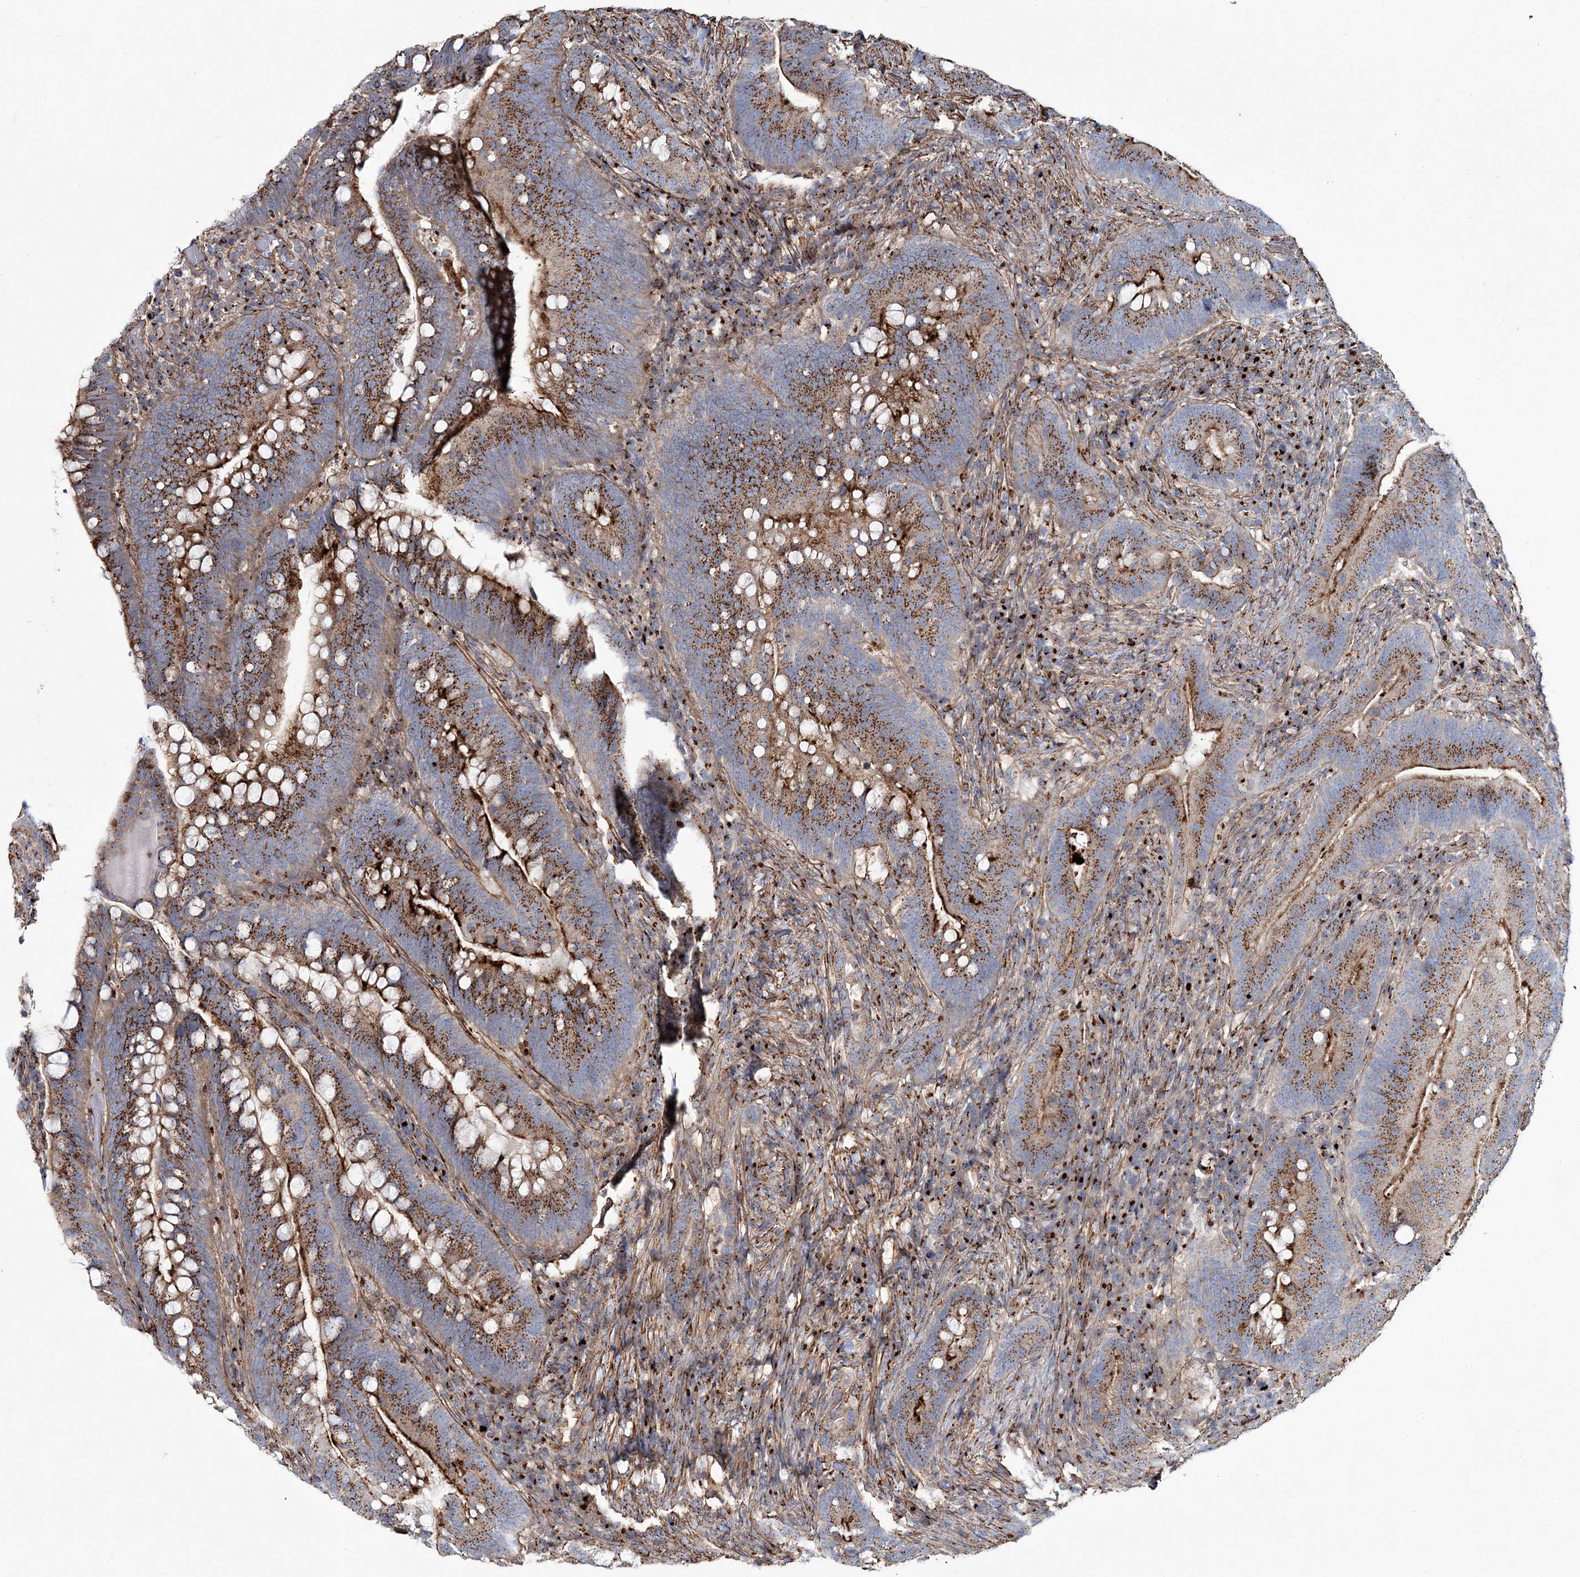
{"staining": {"intensity": "strong", "quantity": ">75%", "location": "cytoplasmic/membranous"}, "tissue": "colorectal cancer", "cell_type": "Tumor cells", "image_type": "cancer", "snomed": [{"axis": "morphology", "description": "Adenocarcinoma, NOS"}, {"axis": "topography", "description": "Colon"}], "caption": "The photomicrograph displays a brown stain indicating the presence of a protein in the cytoplasmic/membranous of tumor cells in adenocarcinoma (colorectal). The staining was performed using DAB (3,3'-diaminobenzidine) to visualize the protein expression in brown, while the nuclei were stained in blue with hematoxylin (Magnification: 20x).", "gene": "MAN1A2", "patient": {"sex": "female", "age": 66}}